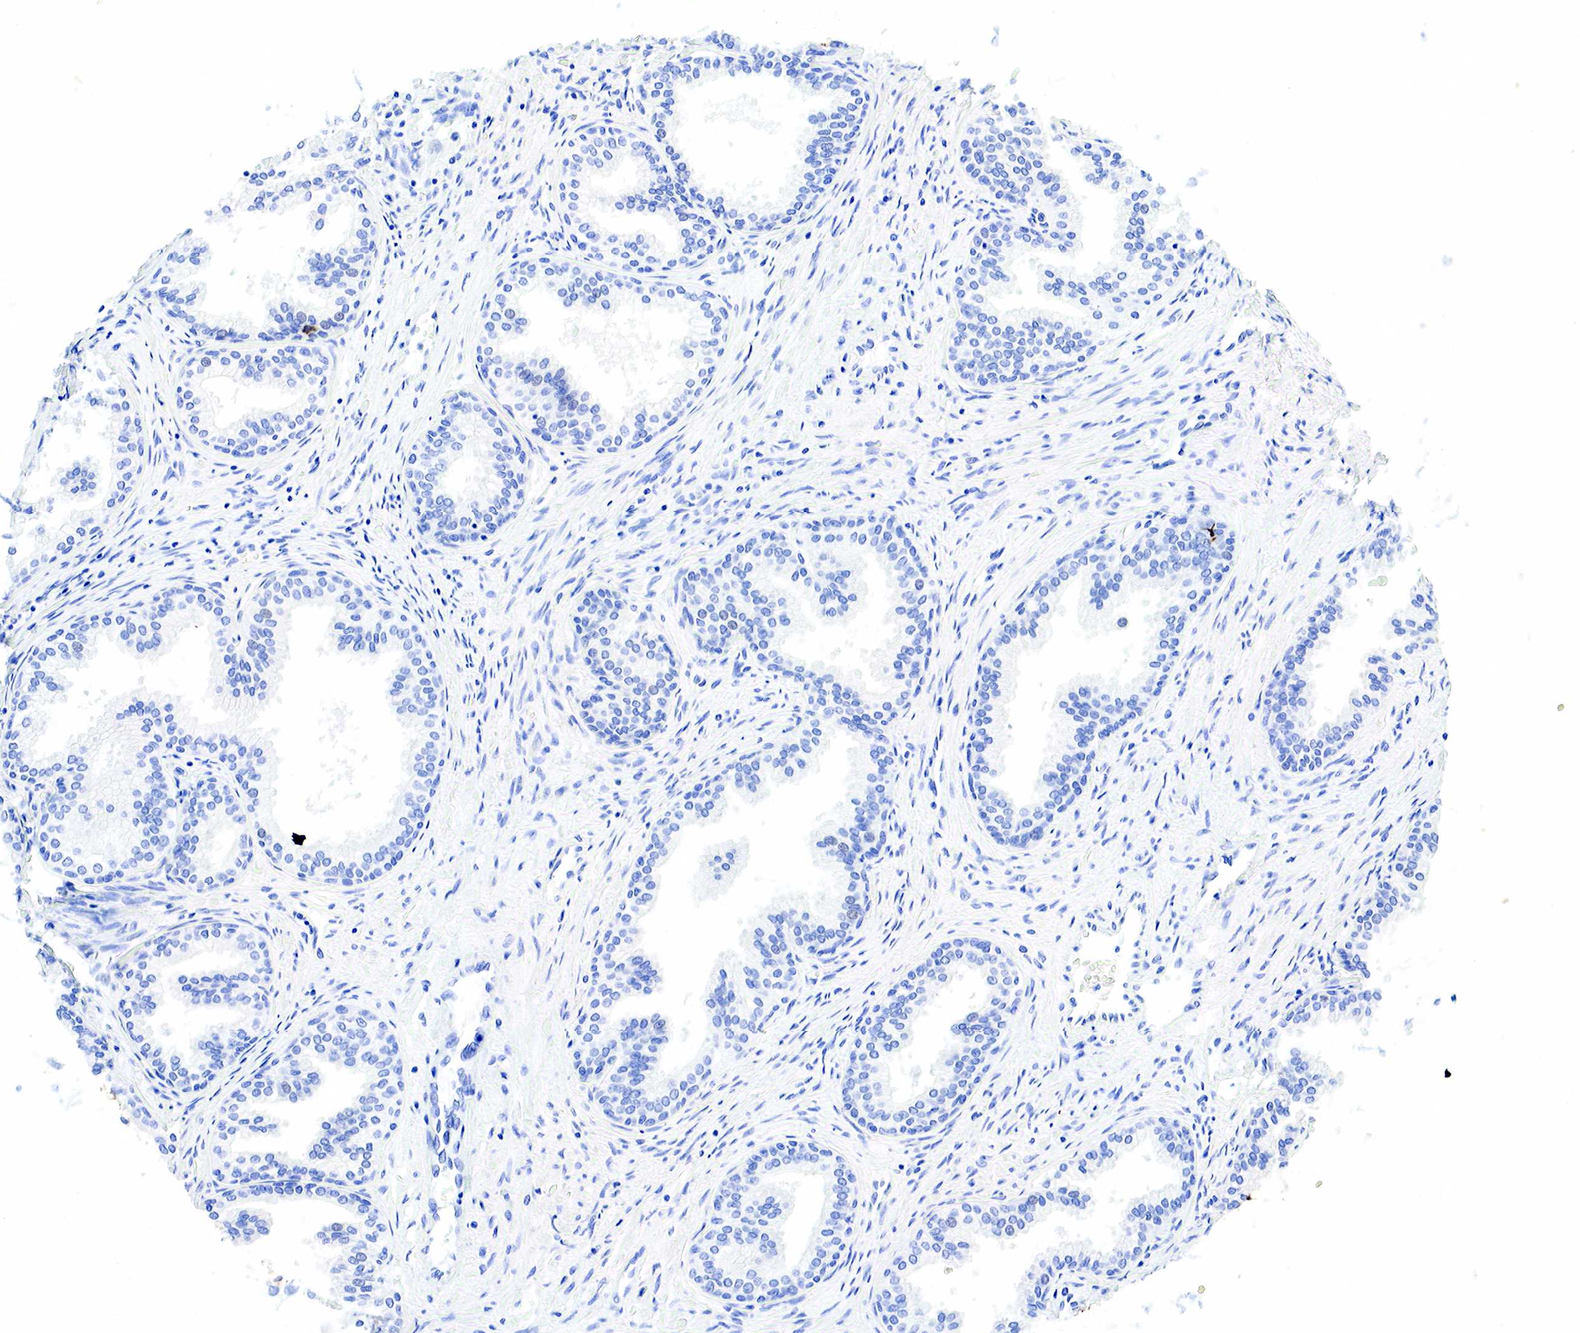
{"staining": {"intensity": "moderate", "quantity": "<25%", "location": "cytoplasmic/membranous"}, "tissue": "prostate", "cell_type": "Glandular cells", "image_type": "normal", "snomed": [{"axis": "morphology", "description": "Normal tissue, NOS"}, {"axis": "topography", "description": "Prostate"}], "caption": "Brown immunohistochemical staining in unremarkable prostate shows moderate cytoplasmic/membranous staining in about <25% of glandular cells. (Stains: DAB (3,3'-diaminobenzidine) in brown, nuclei in blue, Microscopy: brightfield microscopy at high magnification).", "gene": "KRT7", "patient": {"sex": "male", "age": 68}}